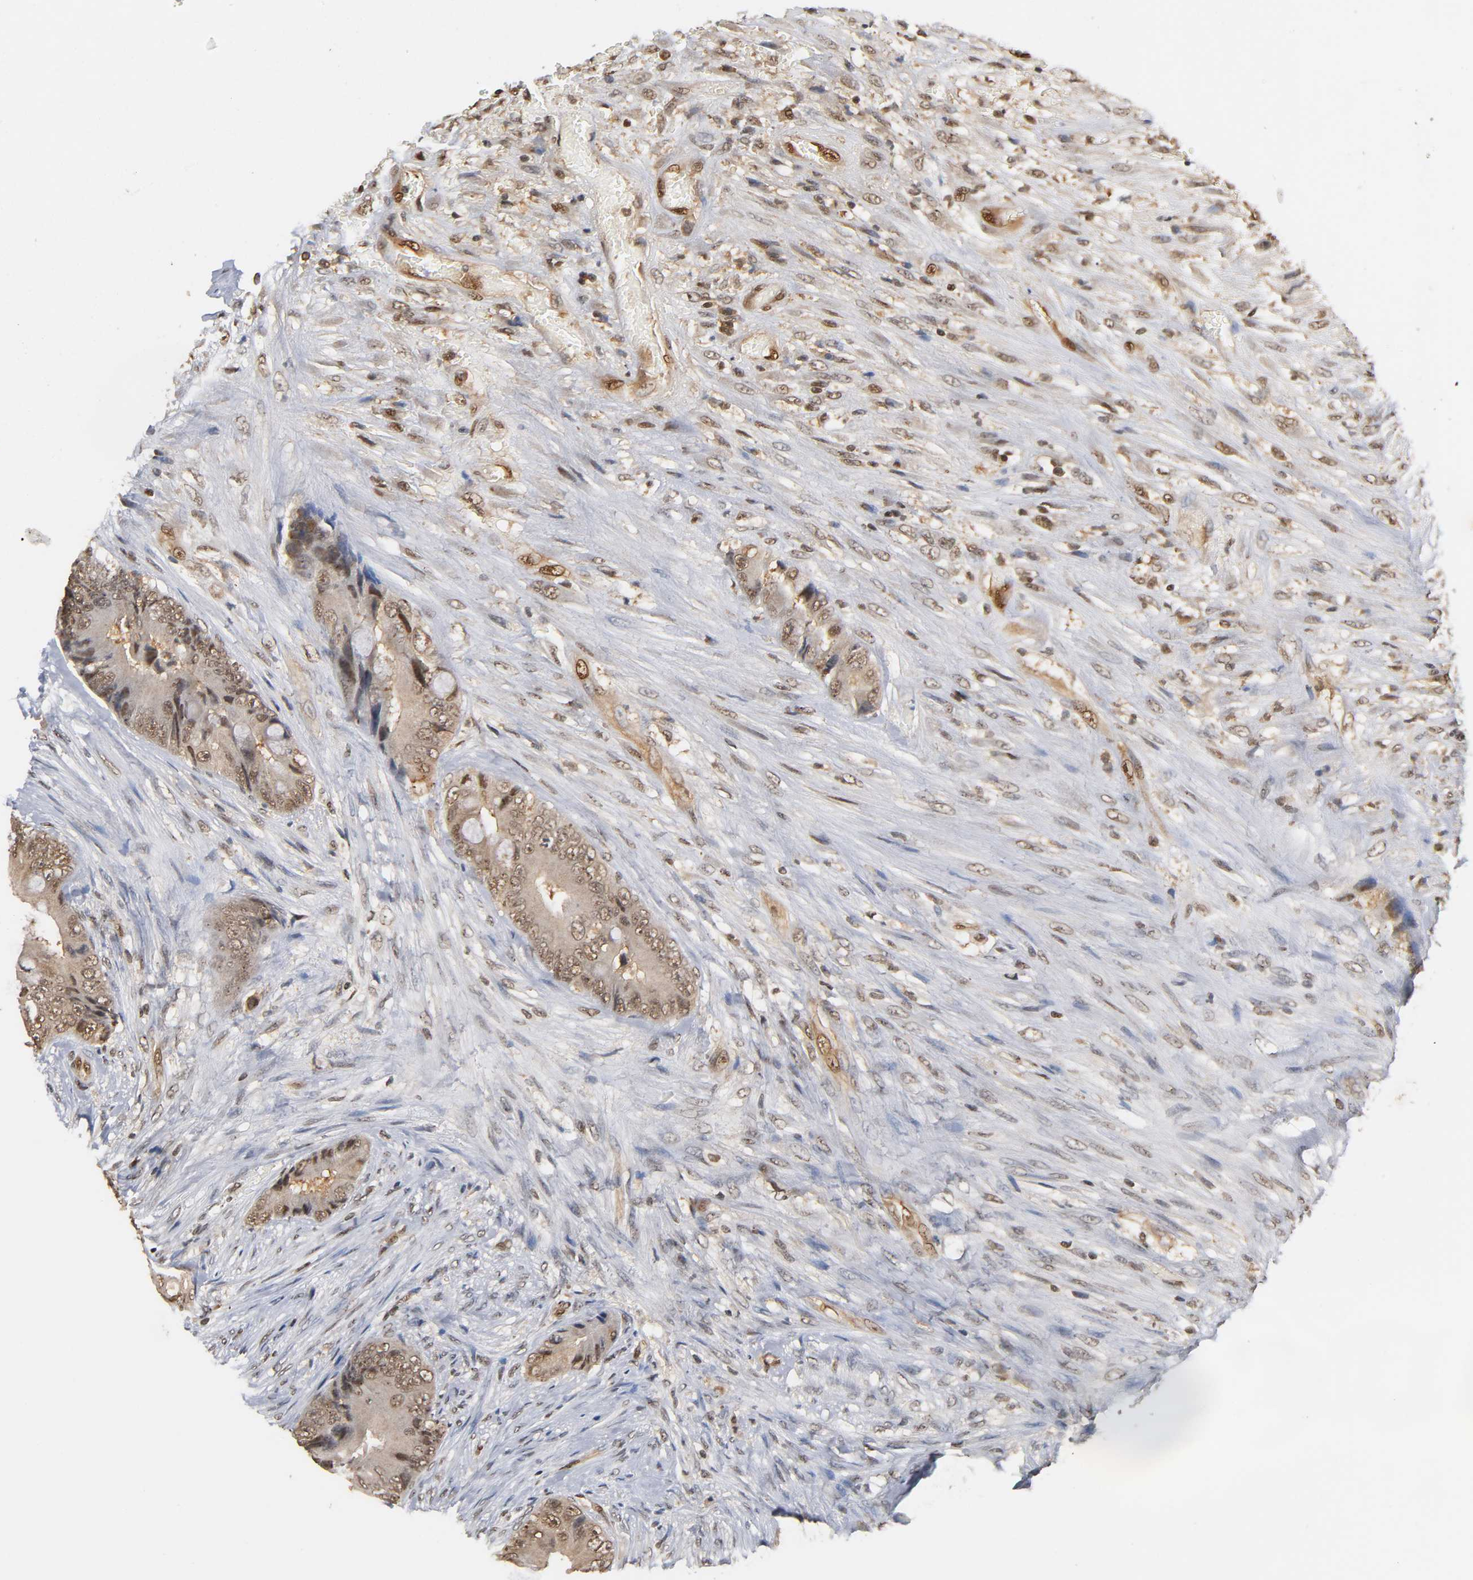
{"staining": {"intensity": "weak", "quantity": ">75%", "location": "nuclear"}, "tissue": "colorectal cancer", "cell_type": "Tumor cells", "image_type": "cancer", "snomed": [{"axis": "morphology", "description": "Adenocarcinoma, NOS"}, {"axis": "topography", "description": "Rectum"}], "caption": "The micrograph shows immunohistochemical staining of adenocarcinoma (colorectal). There is weak nuclear expression is appreciated in approximately >75% of tumor cells.", "gene": "UBC", "patient": {"sex": "female", "age": 77}}